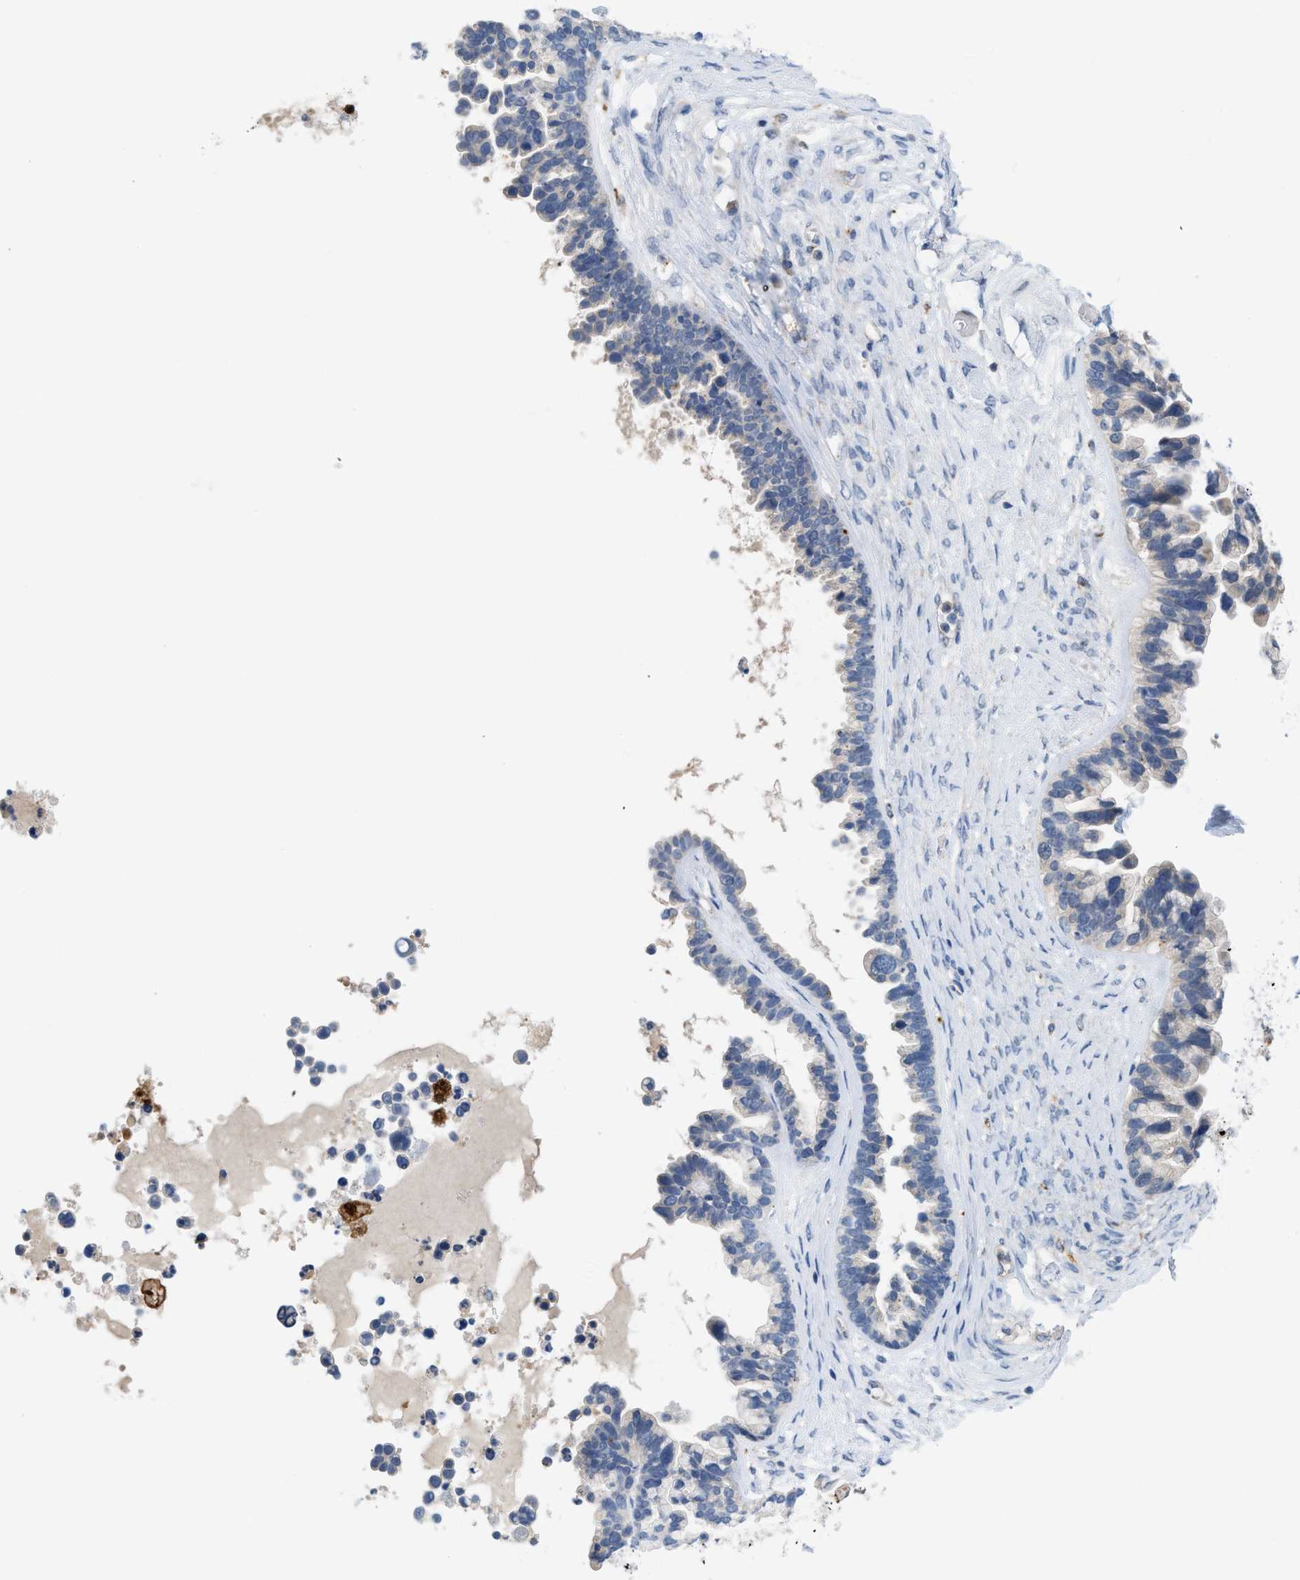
{"staining": {"intensity": "negative", "quantity": "none", "location": "none"}, "tissue": "ovarian cancer", "cell_type": "Tumor cells", "image_type": "cancer", "snomed": [{"axis": "morphology", "description": "Cystadenocarcinoma, serous, NOS"}, {"axis": "topography", "description": "Ovary"}], "caption": "High magnification brightfield microscopy of ovarian serous cystadenocarcinoma stained with DAB (3,3'-diaminobenzidine) (brown) and counterstained with hematoxylin (blue): tumor cells show no significant staining.", "gene": "CSTB", "patient": {"sex": "female", "age": 56}}